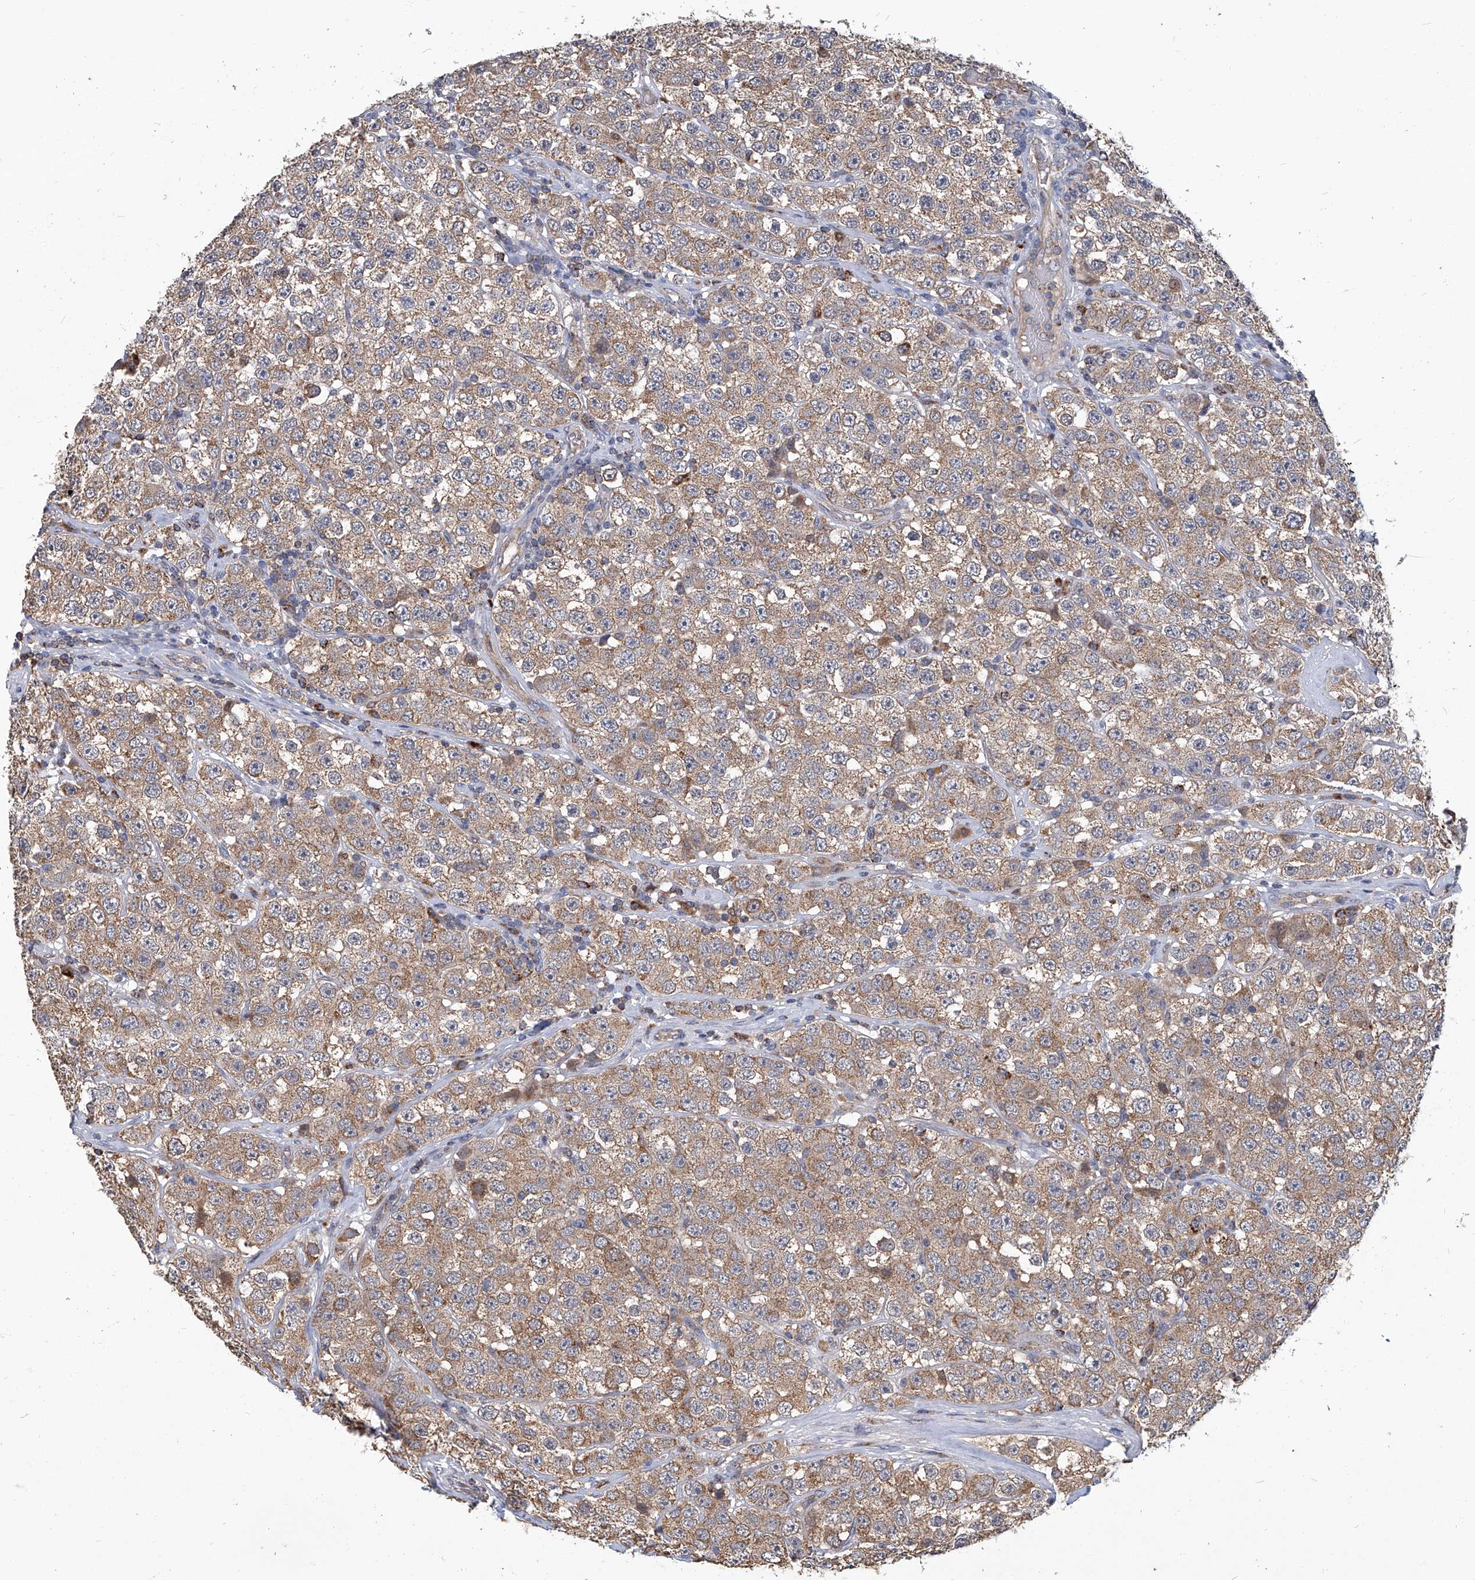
{"staining": {"intensity": "weak", "quantity": ">75%", "location": "cytoplasmic/membranous"}, "tissue": "testis cancer", "cell_type": "Tumor cells", "image_type": "cancer", "snomed": [{"axis": "morphology", "description": "Seminoma, NOS"}, {"axis": "topography", "description": "Testis"}], "caption": "Immunohistochemical staining of human testis cancer (seminoma) shows weak cytoplasmic/membranous protein expression in about >75% of tumor cells.", "gene": "TNFRSF13B", "patient": {"sex": "male", "age": 28}}